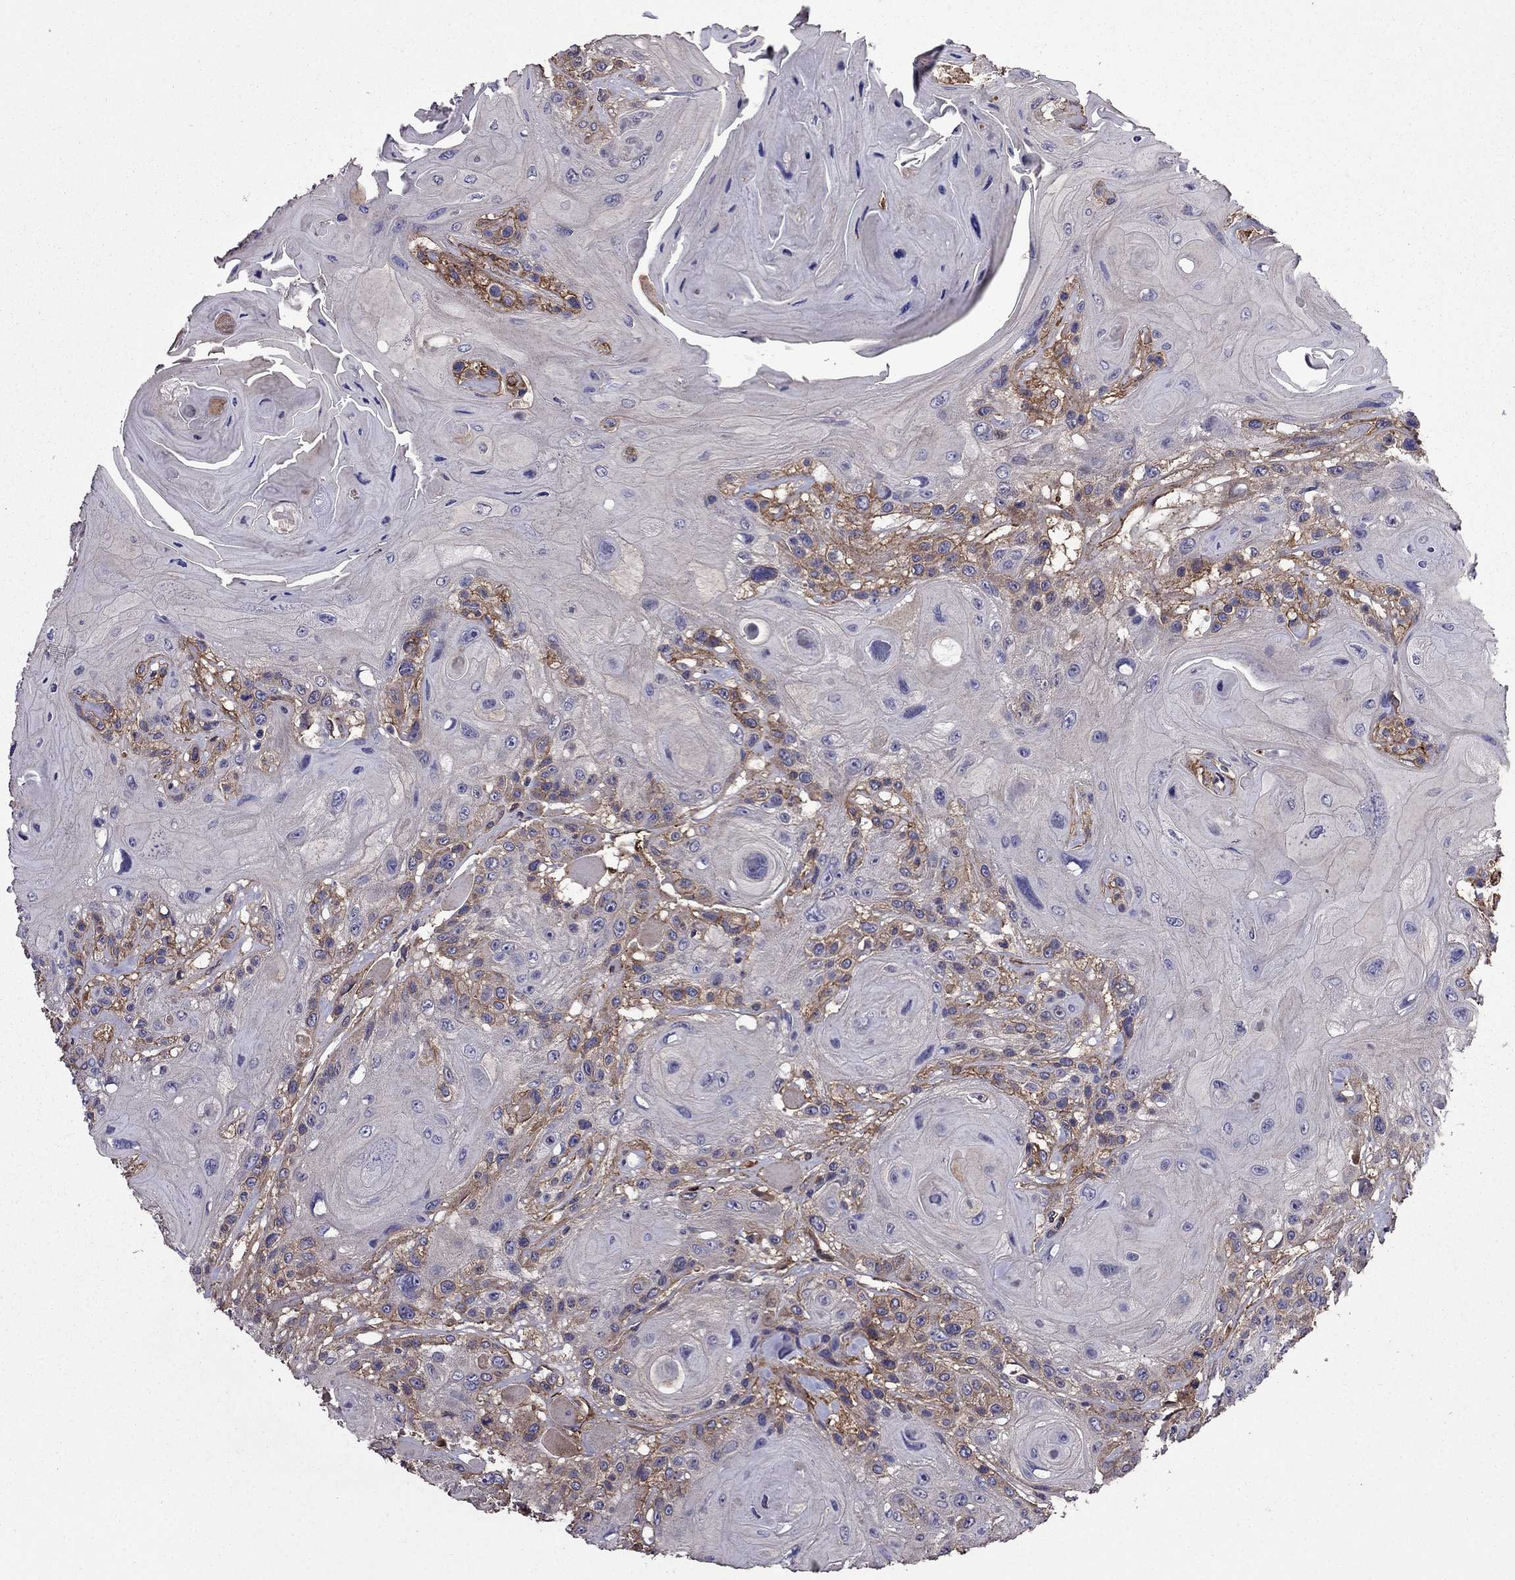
{"staining": {"intensity": "moderate", "quantity": "25%-75%", "location": "cytoplasmic/membranous"}, "tissue": "head and neck cancer", "cell_type": "Tumor cells", "image_type": "cancer", "snomed": [{"axis": "morphology", "description": "Squamous cell carcinoma, NOS"}, {"axis": "topography", "description": "Head-Neck"}], "caption": "High-magnification brightfield microscopy of head and neck cancer stained with DAB (brown) and counterstained with hematoxylin (blue). tumor cells exhibit moderate cytoplasmic/membranous expression is seen in approximately25%-75% of cells.", "gene": "ITGB1", "patient": {"sex": "female", "age": 59}}